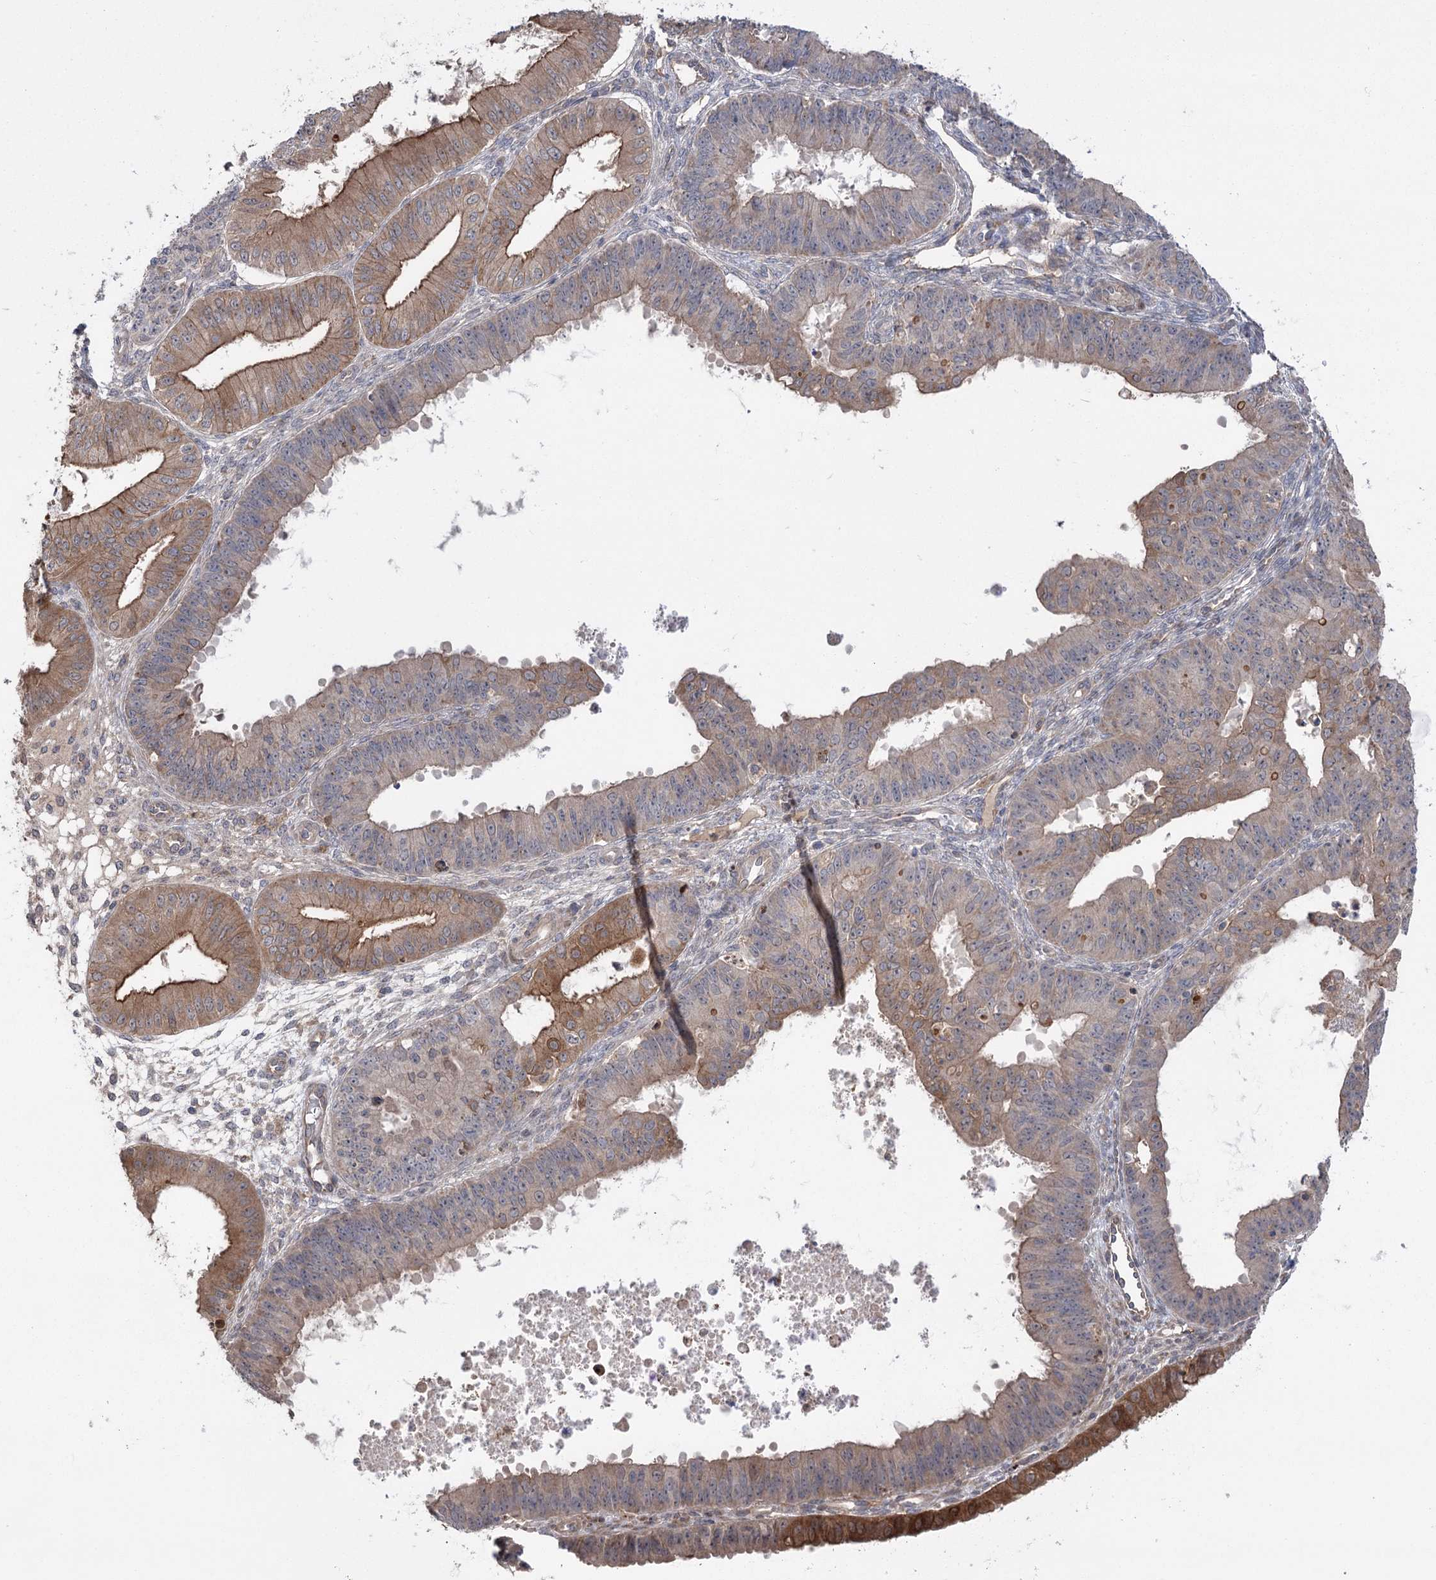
{"staining": {"intensity": "moderate", "quantity": "25%-75%", "location": "cytoplasmic/membranous"}, "tissue": "ovarian cancer", "cell_type": "Tumor cells", "image_type": "cancer", "snomed": [{"axis": "morphology", "description": "Carcinoma, endometroid"}, {"axis": "topography", "description": "Appendix"}, {"axis": "topography", "description": "Ovary"}], "caption": "Immunohistochemistry (IHC) of ovarian cancer displays medium levels of moderate cytoplasmic/membranous staining in about 25%-75% of tumor cells. Using DAB (brown) and hematoxylin (blue) stains, captured at high magnification using brightfield microscopy.", "gene": "KCNN2", "patient": {"sex": "female", "age": 42}}